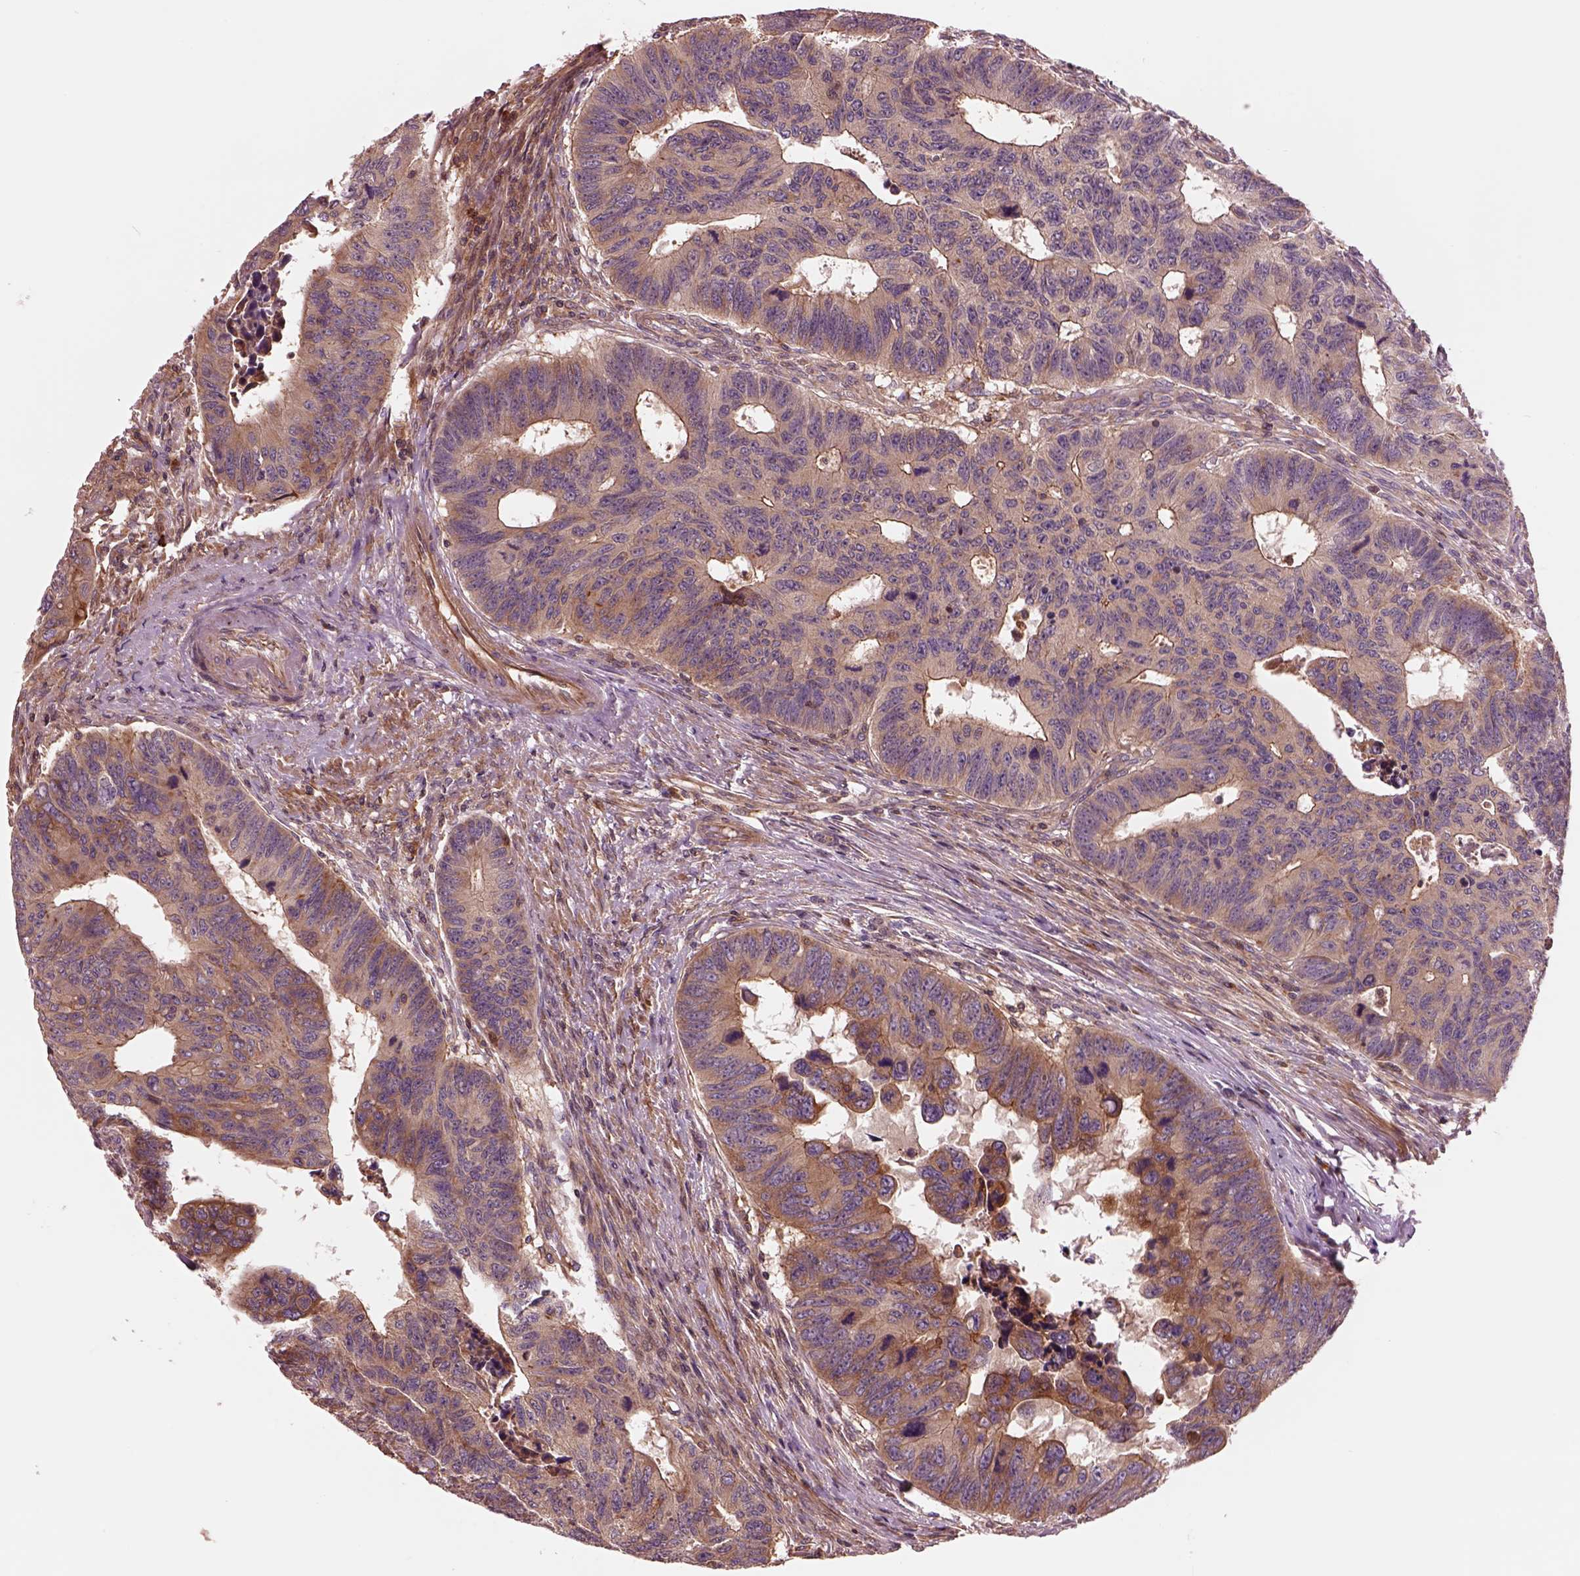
{"staining": {"intensity": "strong", "quantity": "<25%", "location": "cytoplasmic/membranous"}, "tissue": "colorectal cancer", "cell_type": "Tumor cells", "image_type": "cancer", "snomed": [{"axis": "morphology", "description": "Adenocarcinoma, NOS"}, {"axis": "topography", "description": "Rectum"}], "caption": "Human adenocarcinoma (colorectal) stained with a protein marker displays strong staining in tumor cells.", "gene": "ASCC2", "patient": {"sex": "female", "age": 85}}